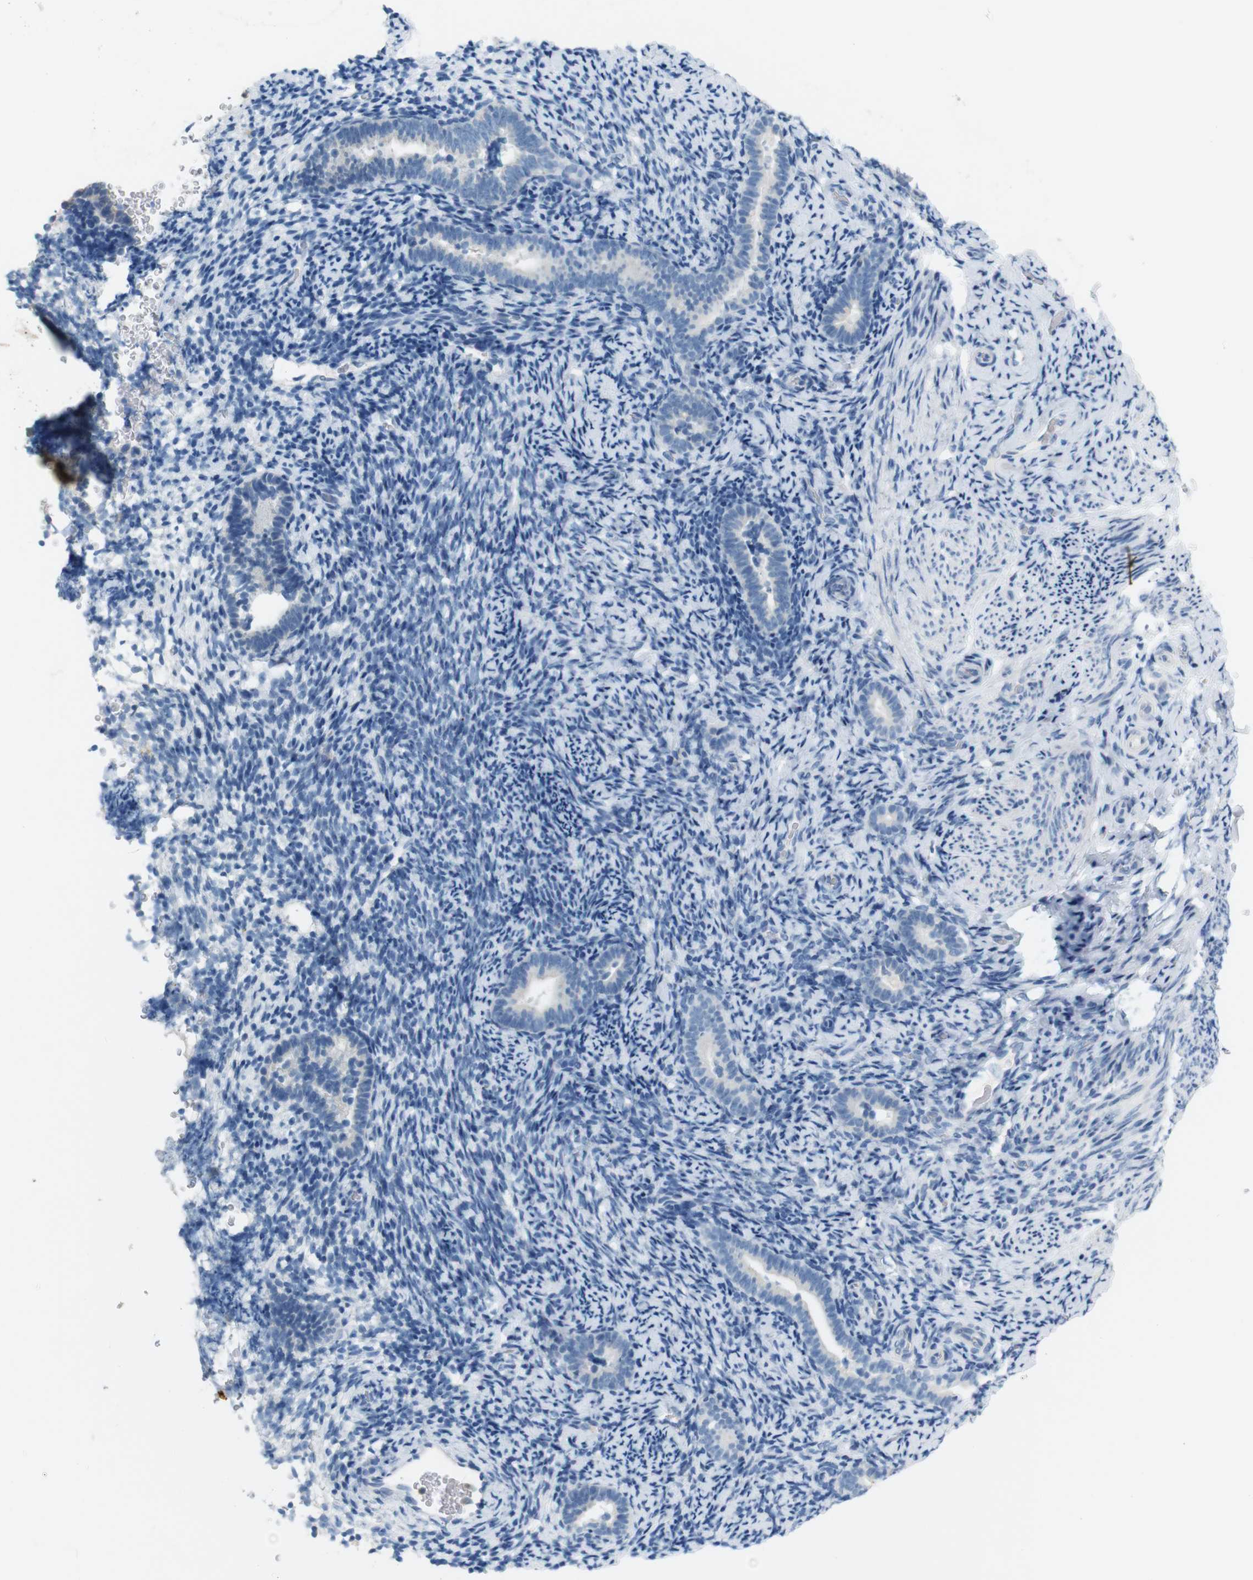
{"staining": {"intensity": "negative", "quantity": "none", "location": "none"}, "tissue": "endometrium", "cell_type": "Cells in endometrial stroma", "image_type": "normal", "snomed": [{"axis": "morphology", "description": "Normal tissue, NOS"}, {"axis": "topography", "description": "Endometrium"}], "caption": "There is no significant expression in cells in endometrial stroma of endometrium. (DAB IHC, high magnification).", "gene": "LRRK2", "patient": {"sex": "female", "age": 51}}